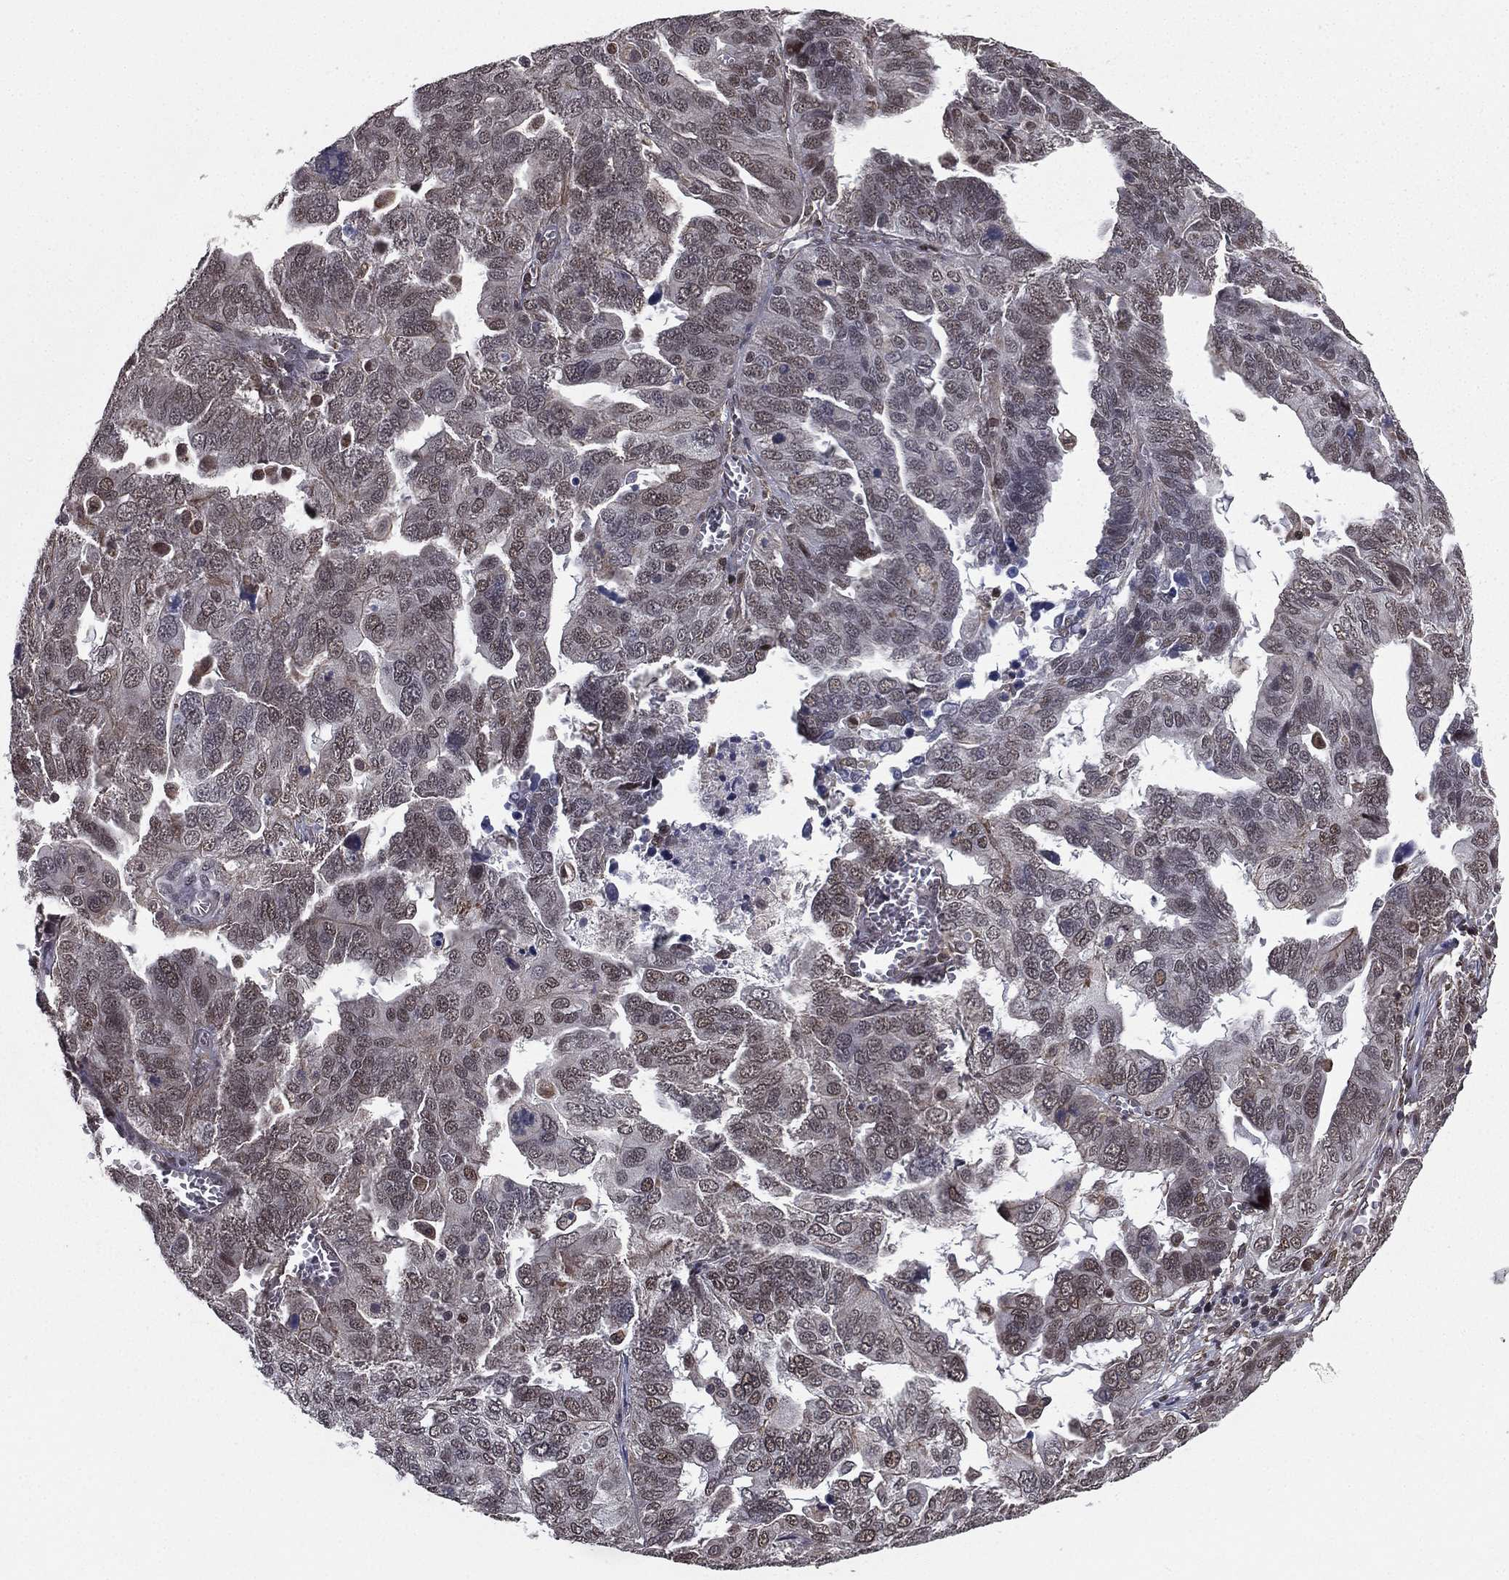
{"staining": {"intensity": "weak", "quantity": "<25%", "location": "nuclear"}, "tissue": "ovarian cancer", "cell_type": "Tumor cells", "image_type": "cancer", "snomed": [{"axis": "morphology", "description": "Carcinoma, endometroid"}, {"axis": "topography", "description": "Soft tissue"}, {"axis": "topography", "description": "Ovary"}], "caption": "Image shows no significant protein staining in tumor cells of ovarian endometroid carcinoma. (DAB (3,3'-diaminobenzidine) immunohistochemistry with hematoxylin counter stain).", "gene": "RARB", "patient": {"sex": "female", "age": 52}}